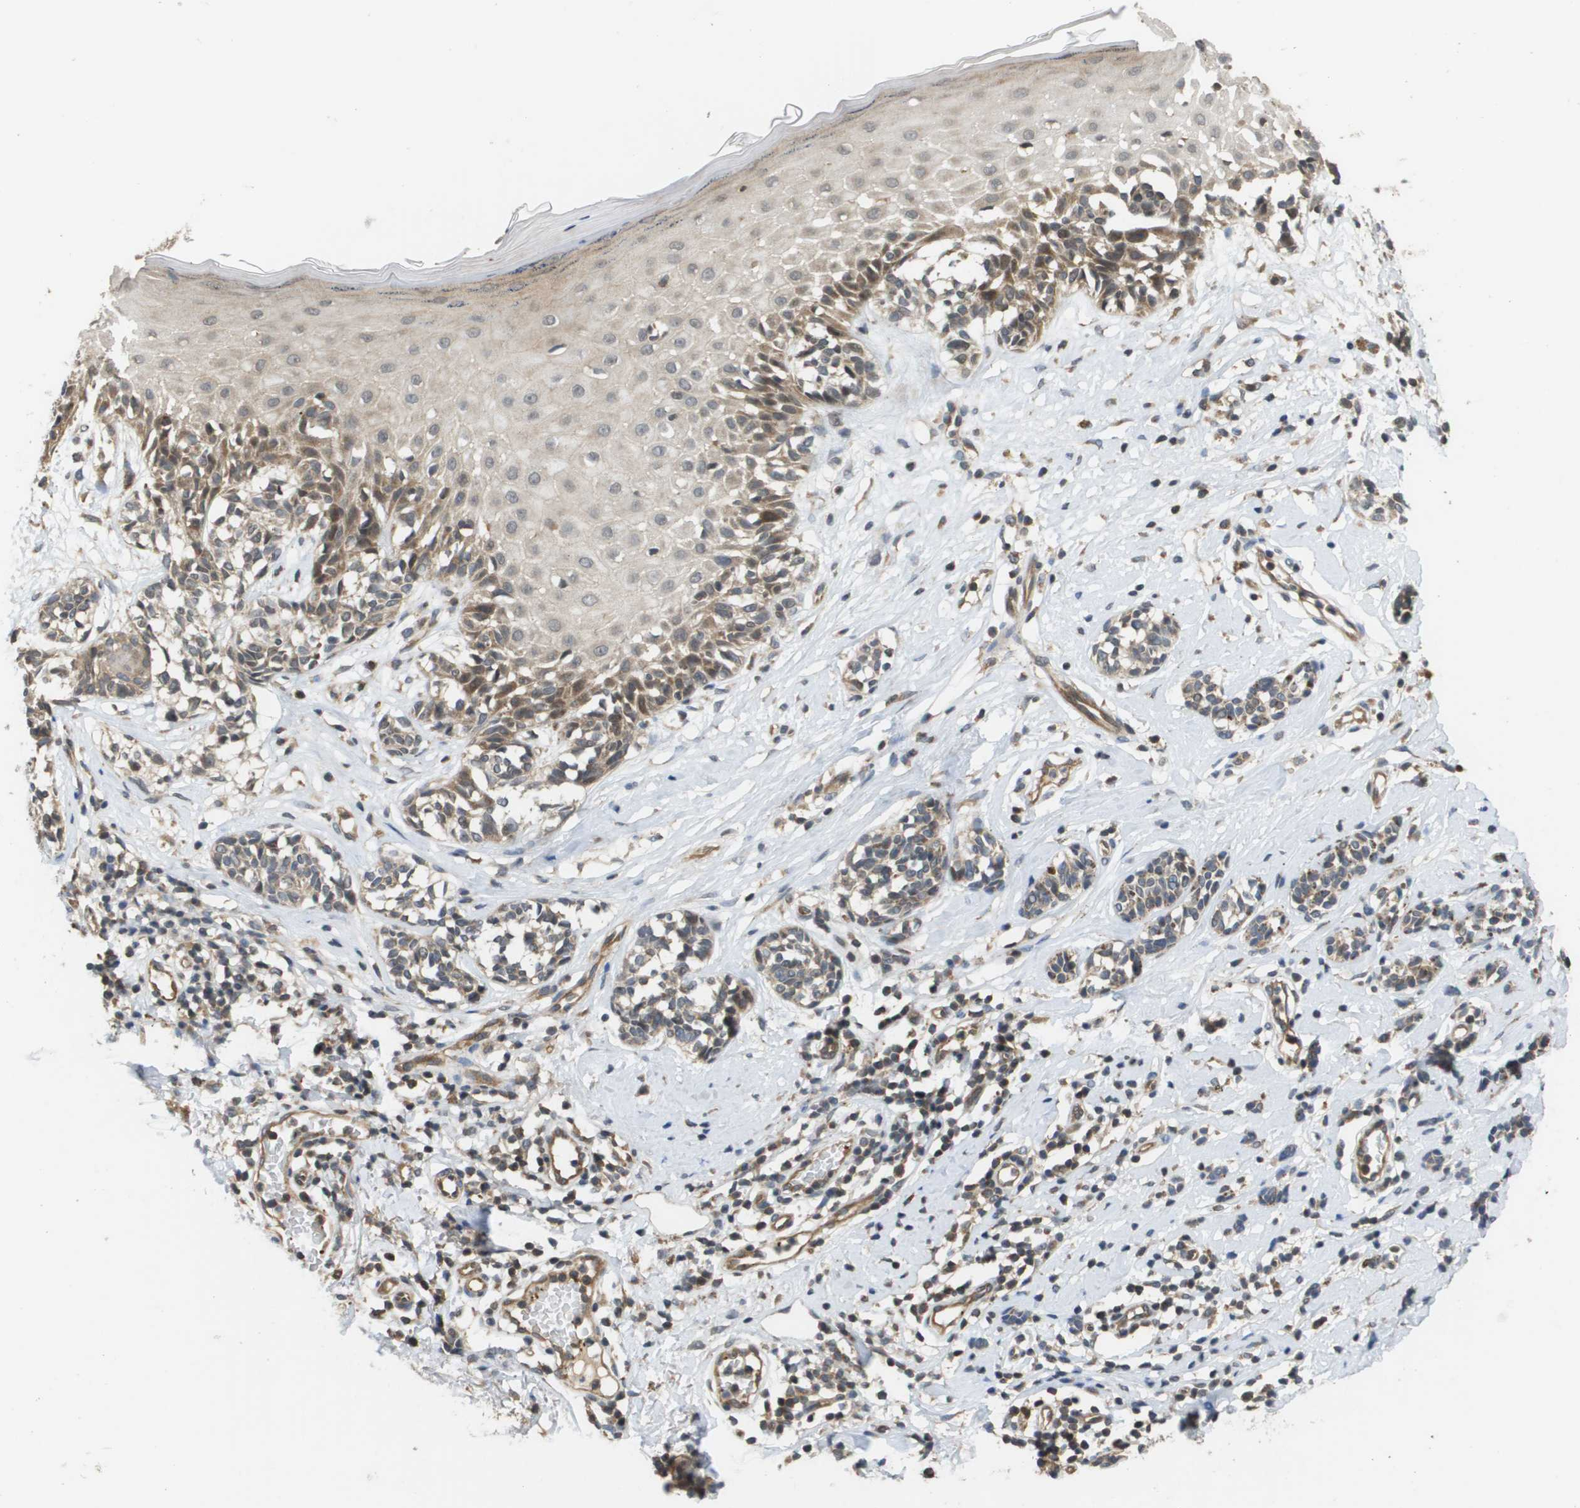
{"staining": {"intensity": "weak", "quantity": "25%-75%", "location": "cytoplasmic/membranous"}, "tissue": "melanoma", "cell_type": "Tumor cells", "image_type": "cancer", "snomed": [{"axis": "morphology", "description": "Malignant melanoma, NOS"}, {"axis": "topography", "description": "Skin"}], "caption": "Tumor cells exhibit low levels of weak cytoplasmic/membranous staining in about 25%-75% of cells in human malignant melanoma. The staining was performed using DAB (3,3'-diaminobenzidine), with brown indicating positive protein expression. Nuclei are stained blue with hematoxylin.", "gene": "RBM38", "patient": {"sex": "male", "age": 64}}